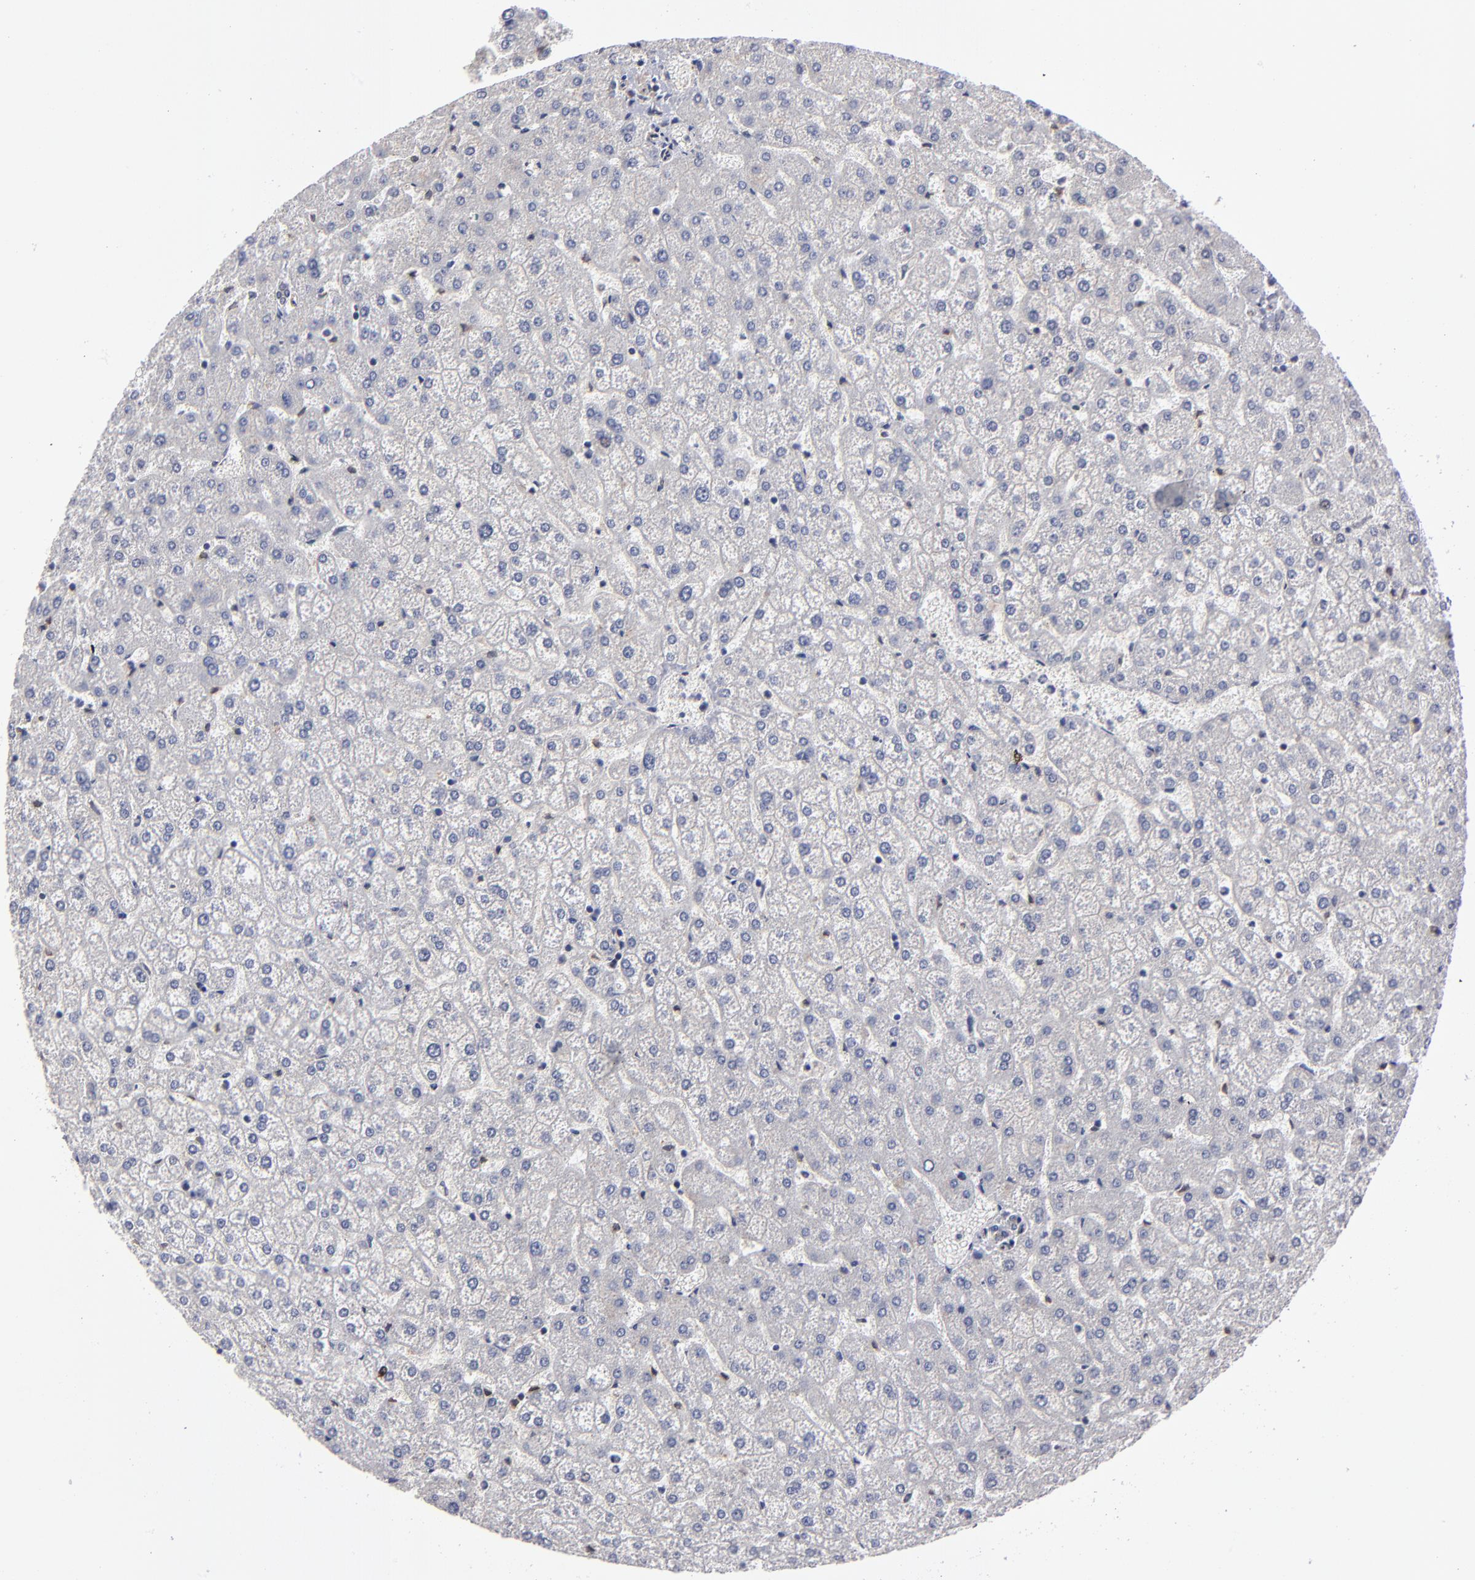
{"staining": {"intensity": "negative", "quantity": "none", "location": "none"}, "tissue": "liver", "cell_type": "Cholangiocytes", "image_type": "normal", "snomed": [{"axis": "morphology", "description": "Normal tissue, NOS"}, {"axis": "topography", "description": "Liver"}], "caption": "A micrograph of liver stained for a protein displays no brown staining in cholangiocytes.", "gene": "CEP97", "patient": {"sex": "female", "age": 32}}